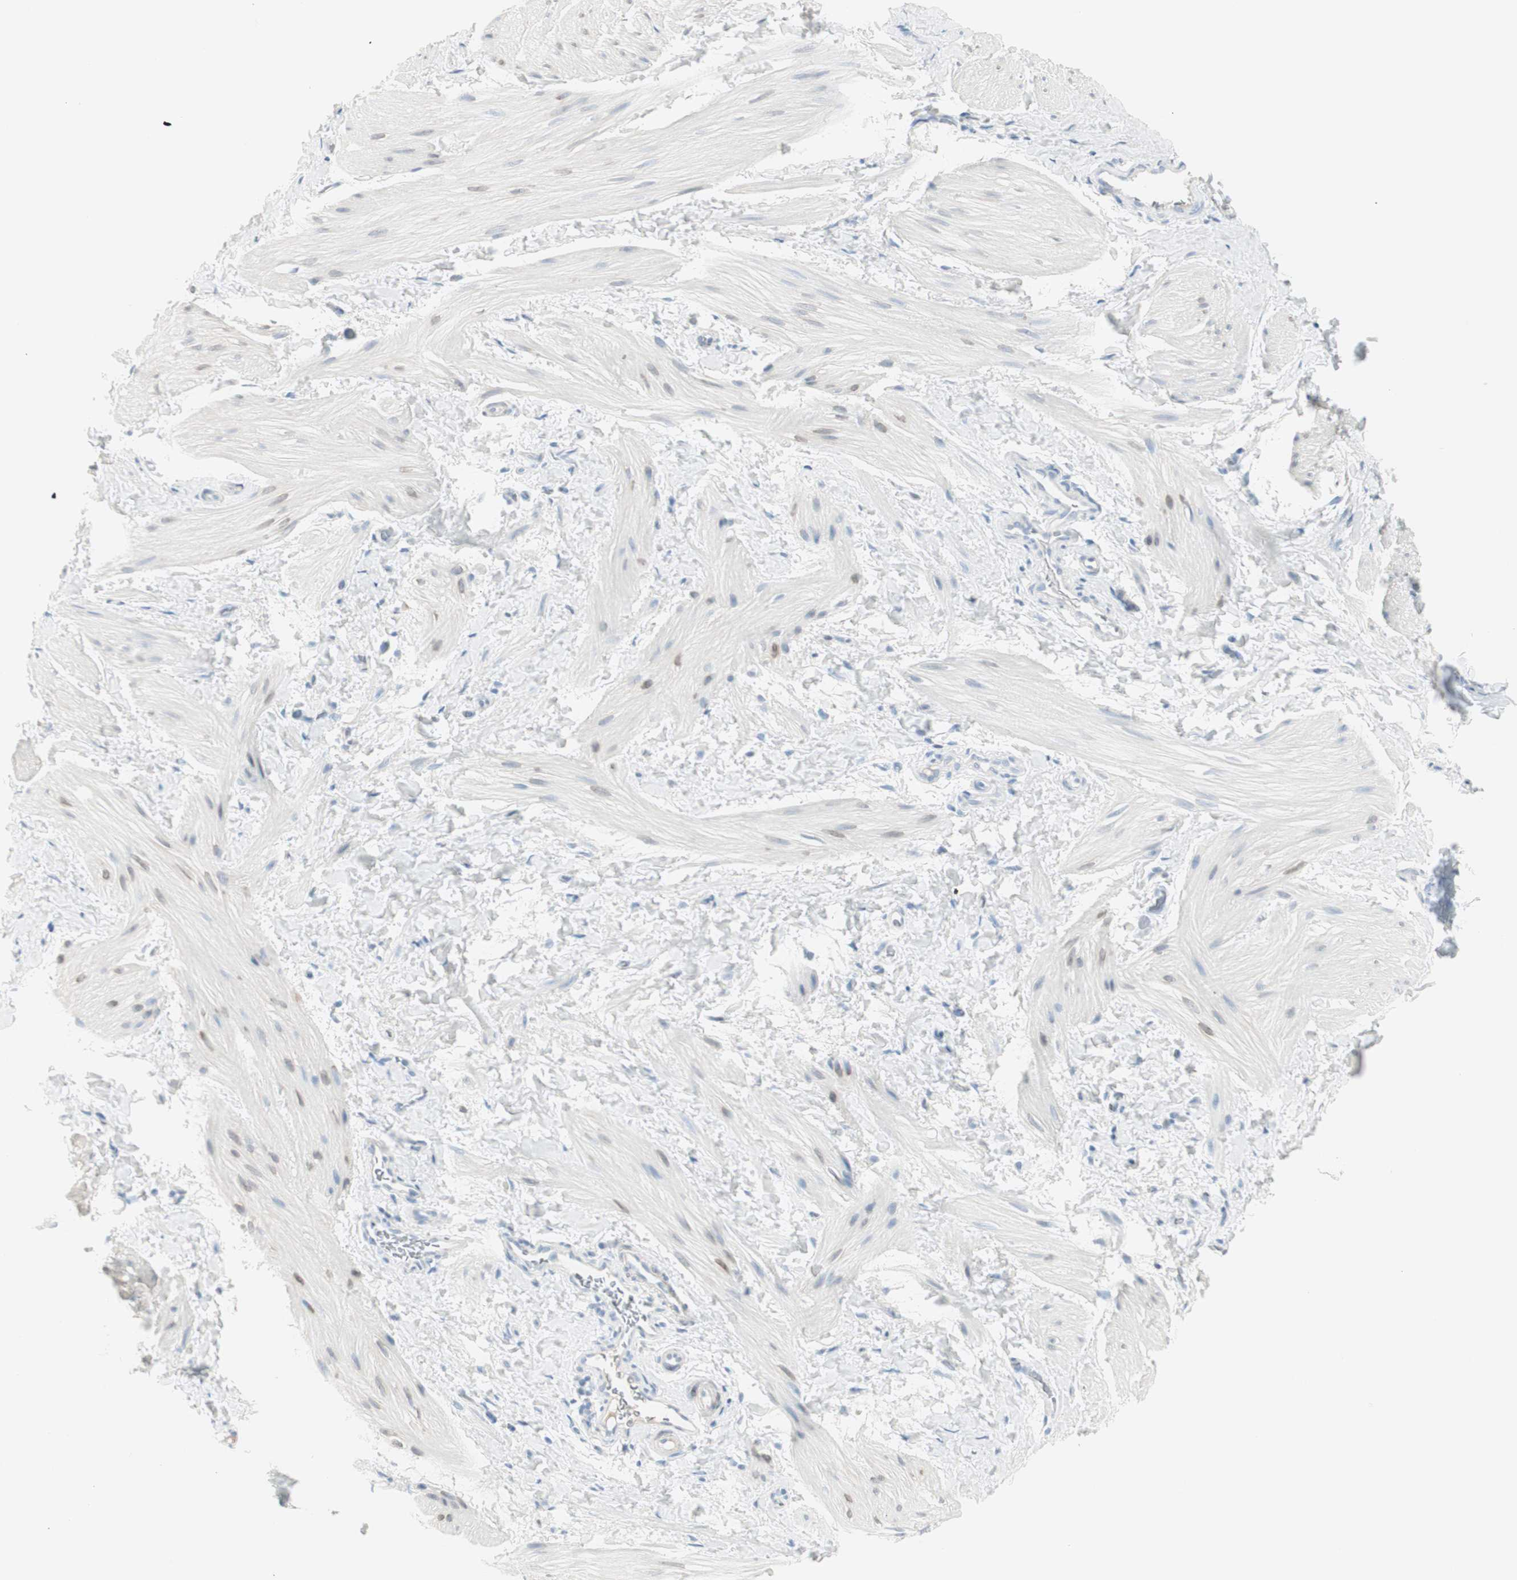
{"staining": {"intensity": "negative", "quantity": "none", "location": "none"}, "tissue": "smooth muscle", "cell_type": "Smooth muscle cells", "image_type": "normal", "snomed": [{"axis": "morphology", "description": "Normal tissue, NOS"}, {"axis": "topography", "description": "Smooth muscle"}], "caption": "Benign smooth muscle was stained to show a protein in brown. There is no significant expression in smooth muscle cells. (Brightfield microscopy of DAB immunohistochemistry at high magnification).", "gene": "CDHR5", "patient": {"sex": "male", "age": 16}}